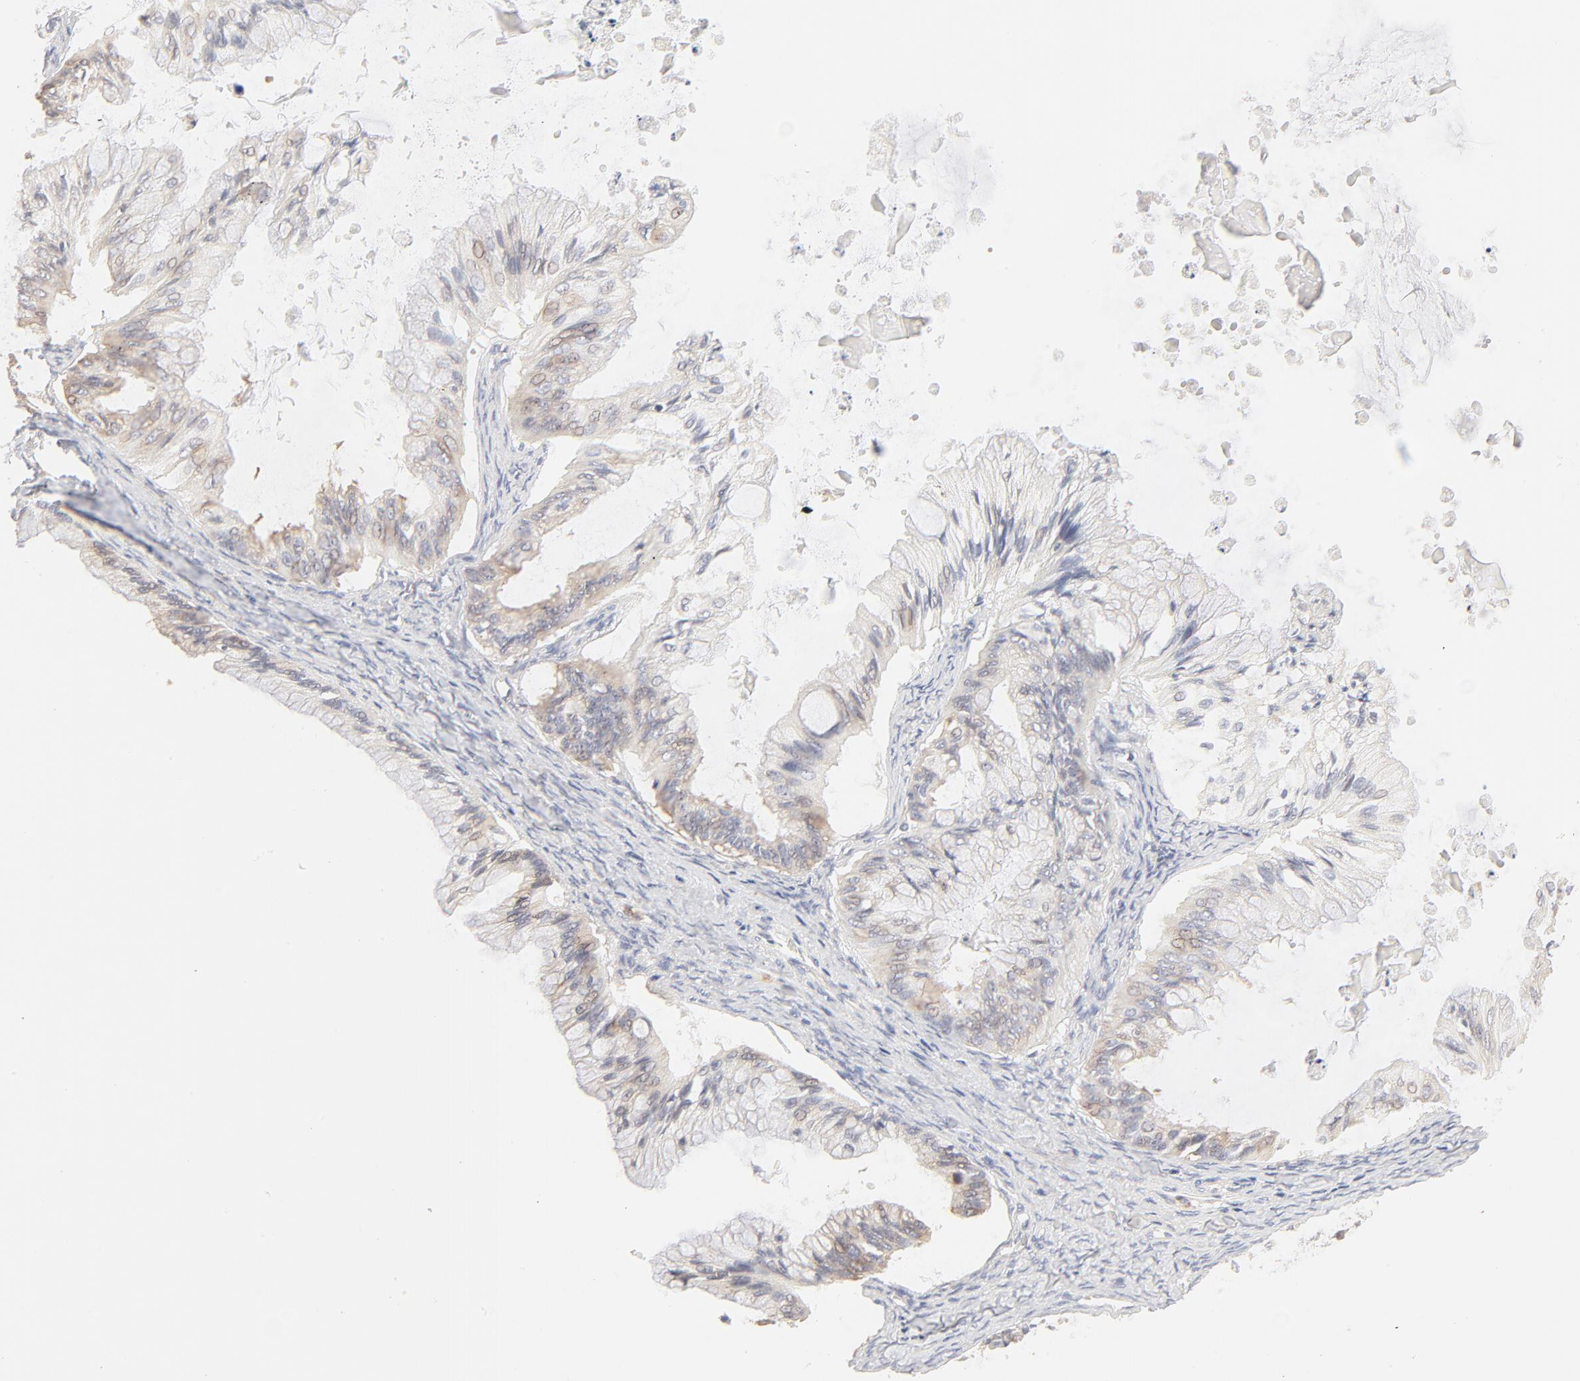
{"staining": {"intensity": "weak", "quantity": "<25%", "location": "cytoplasmic/membranous"}, "tissue": "ovarian cancer", "cell_type": "Tumor cells", "image_type": "cancer", "snomed": [{"axis": "morphology", "description": "Cystadenocarcinoma, mucinous, NOS"}, {"axis": "topography", "description": "Ovary"}], "caption": "Mucinous cystadenocarcinoma (ovarian) stained for a protein using immunohistochemistry demonstrates no positivity tumor cells.", "gene": "RPS20", "patient": {"sex": "female", "age": 57}}